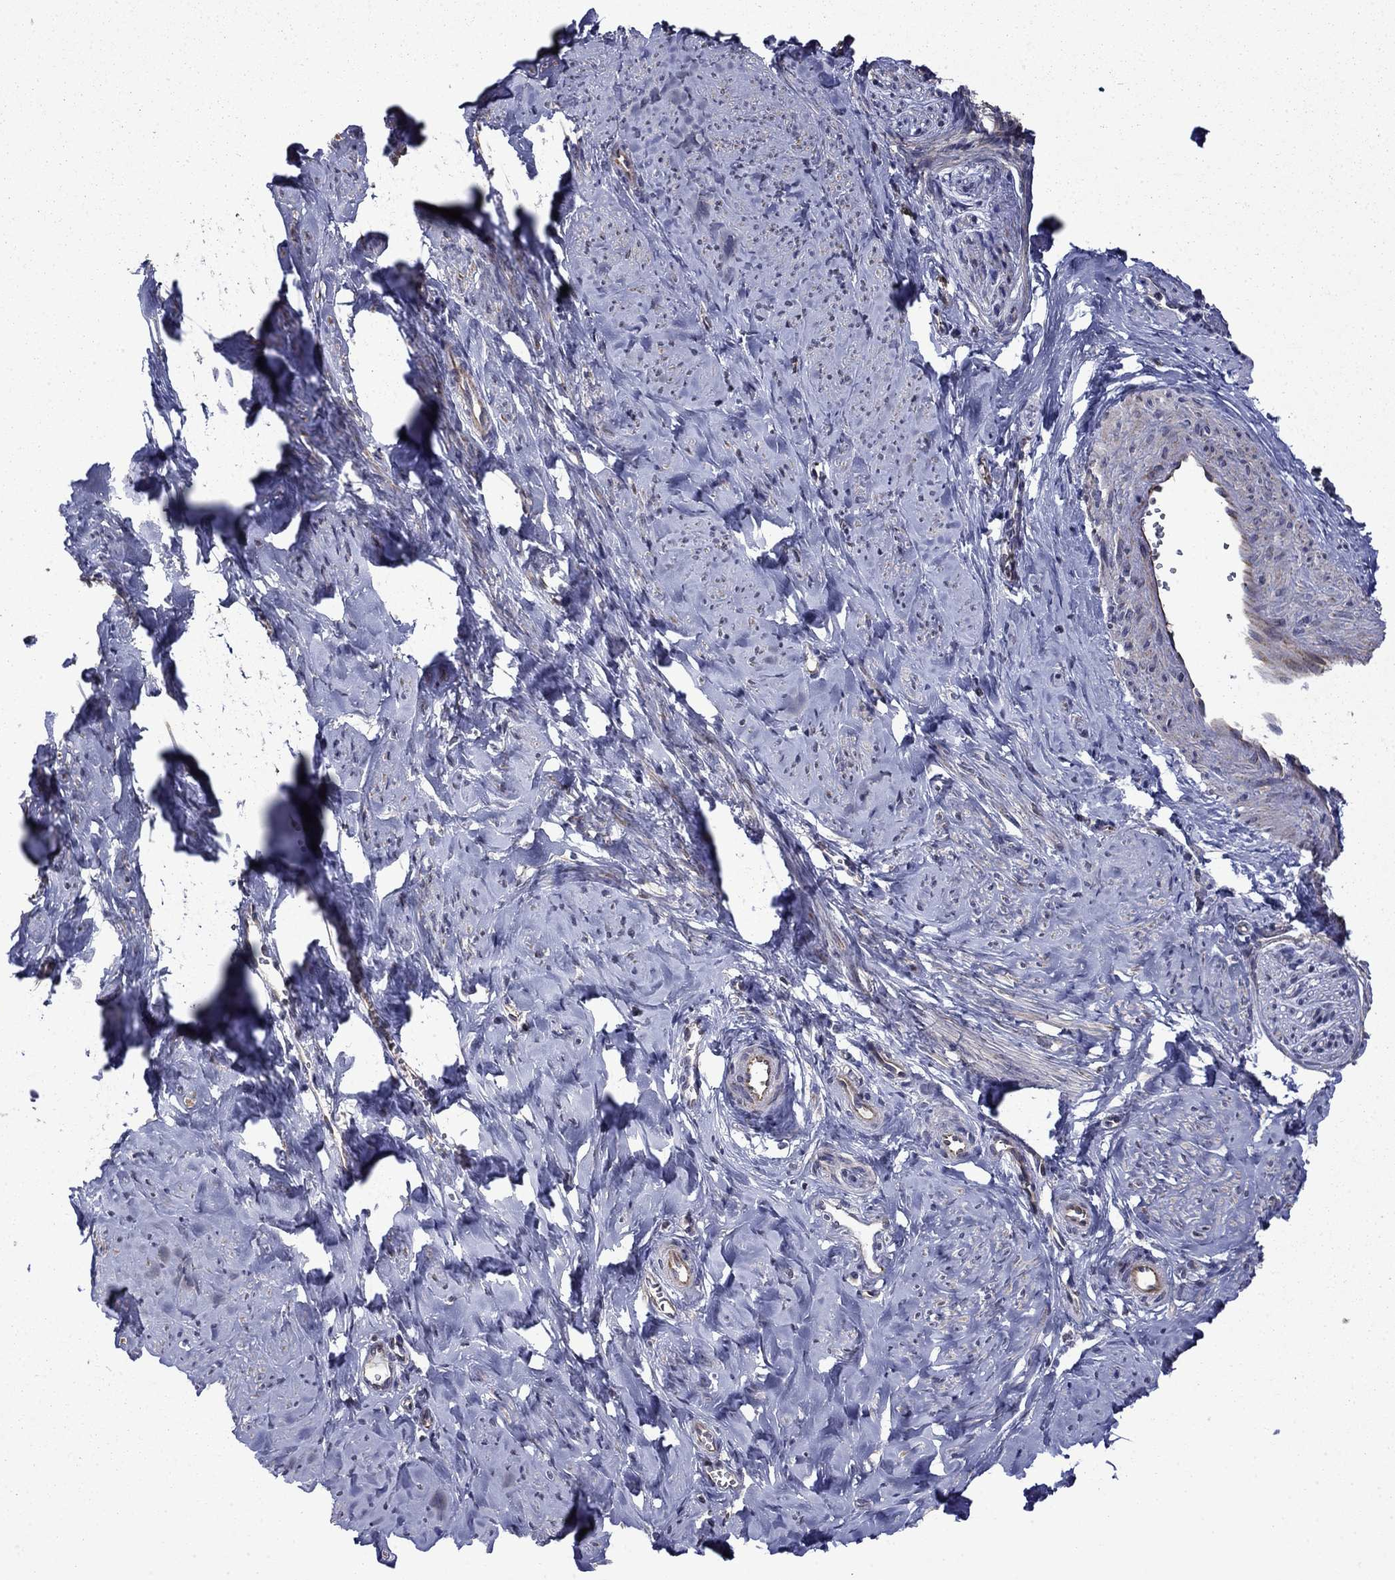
{"staining": {"intensity": "negative", "quantity": "none", "location": "none"}, "tissue": "smooth muscle", "cell_type": "Smooth muscle cells", "image_type": "normal", "snomed": [{"axis": "morphology", "description": "Normal tissue, NOS"}, {"axis": "topography", "description": "Smooth muscle"}], "caption": "Immunohistochemical staining of normal smooth muscle reveals no significant expression in smooth muscle cells. (Brightfield microscopy of DAB IHC at high magnification).", "gene": "TPMT", "patient": {"sex": "female", "age": 48}}